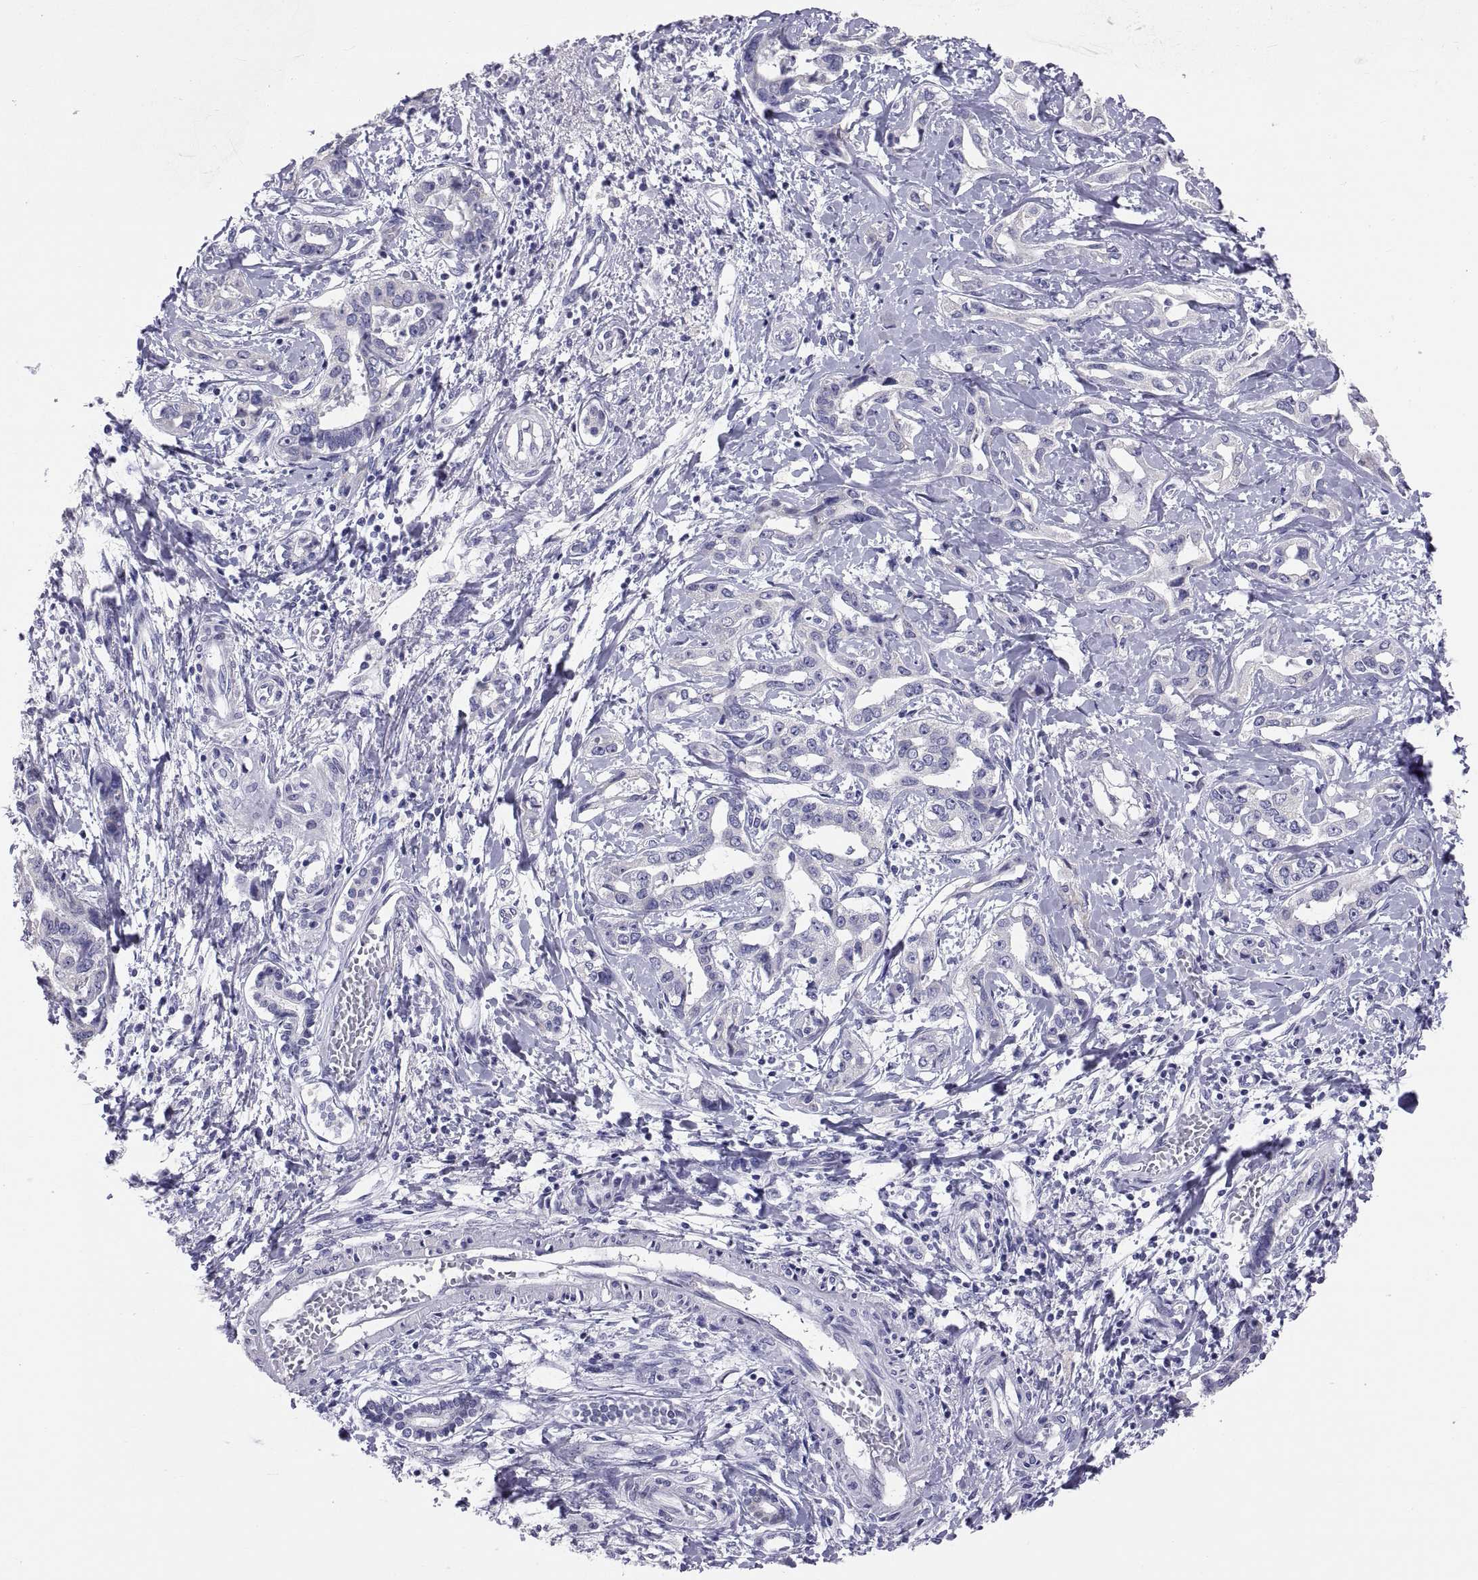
{"staining": {"intensity": "negative", "quantity": "none", "location": "none"}, "tissue": "liver cancer", "cell_type": "Tumor cells", "image_type": "cancer", "snomed": [{"axis": "morphology", "description": "Cholangiocarcinoma"}, {"axis": "topography", "description": "Liver"}], "caption": "The histopathology image exhibits no significant positivity in tumor cells of liver cholangiocarcinoma.", "gene": "FAM170A", "patient": {"sex": "male", "age": 59}}